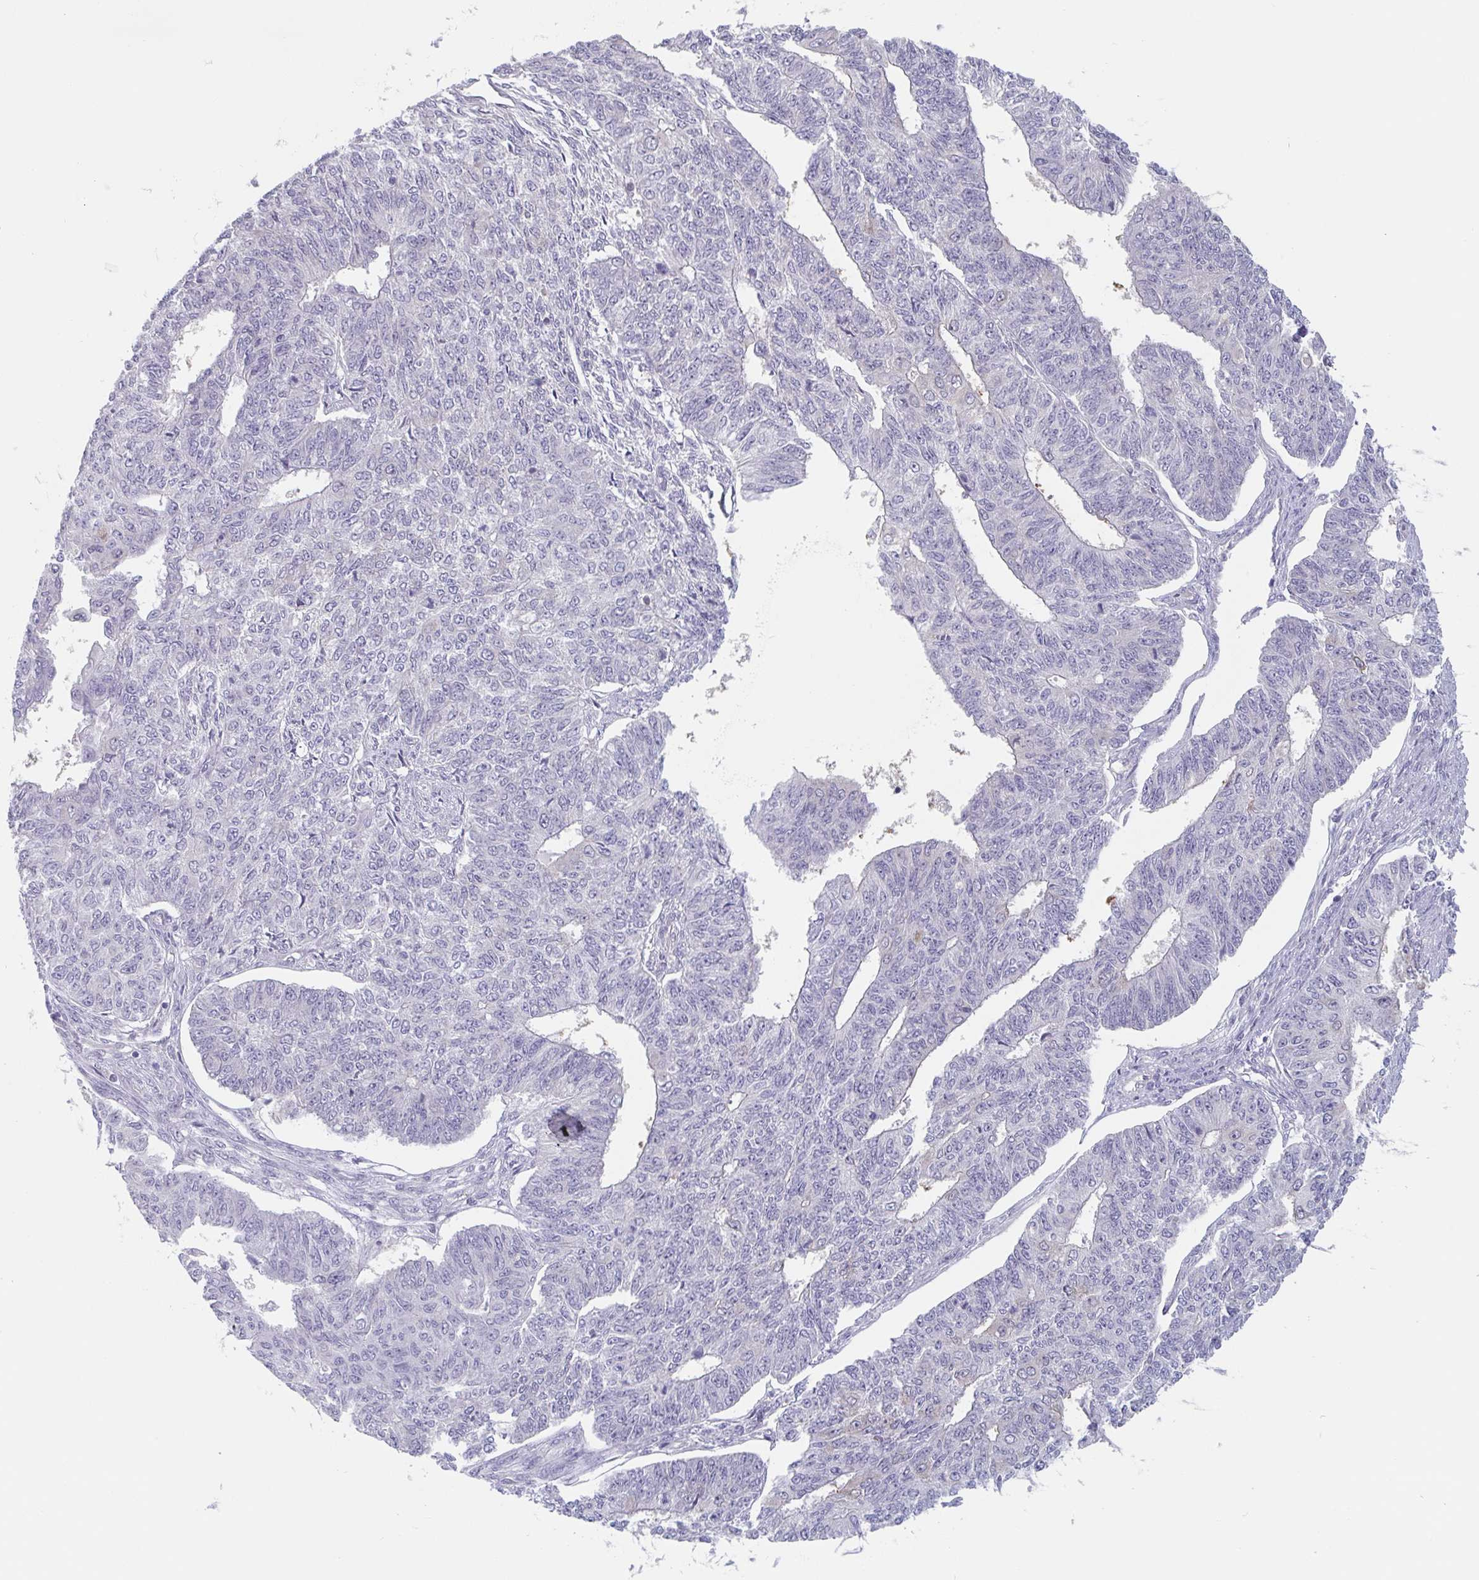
{"staining": {"intensity": "negative", "quantity": "none", "location": "none"}, "tissue": "endometrial cancer", "cell_type": "Tumor cells", "image_type": "cancer", "snomed": [{"axis": "morphology", "description": "Adenocarcinoma, NOS"}, {"axis": "topography", "description": "Endometrium"}], "caption": "Immunohistochemistry histopathology image of adenocarcinoma (endometrial) stained for a protein (brown), which displays no staining in tumor cells.", "gene": "PTPRD", "patient": {"sex": "female", "age": 32}}